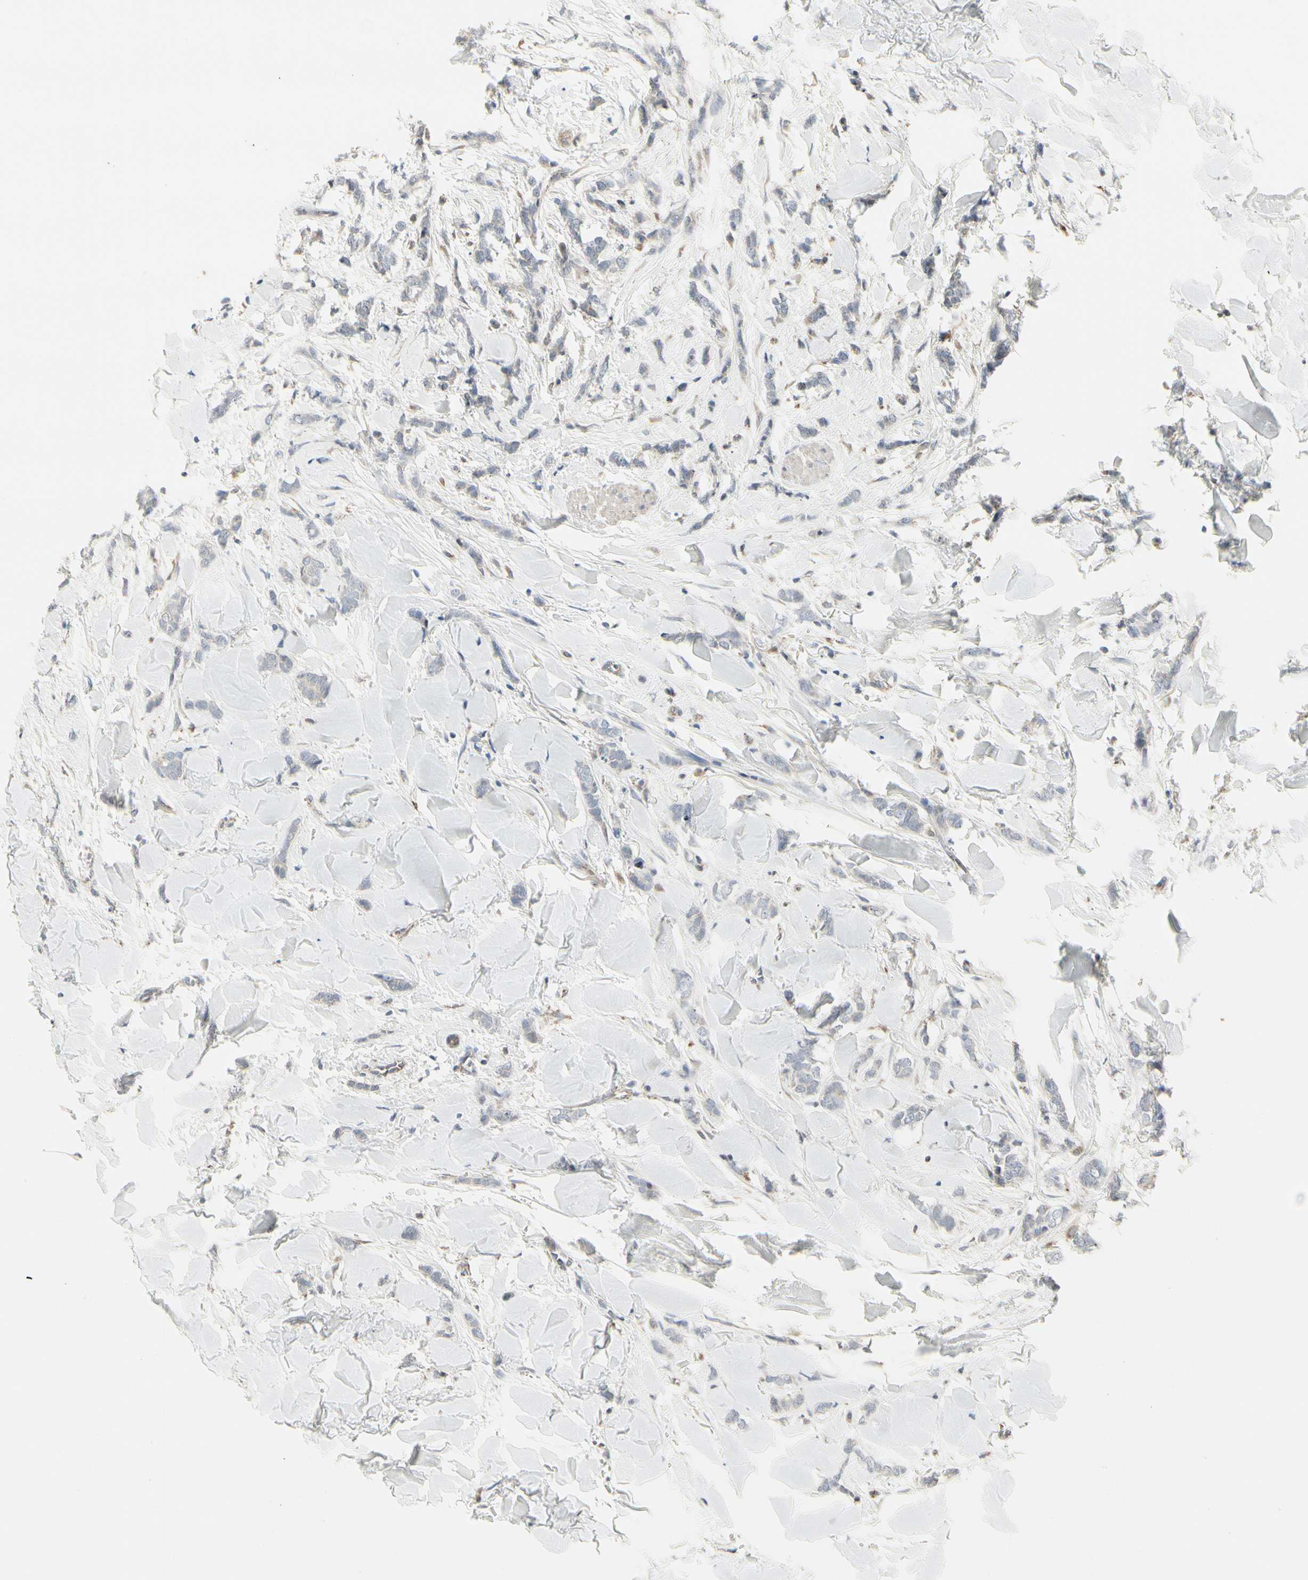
{"staining": {"intensity": "negative", "quantity": "none", "location": "none"}, "tissue": "breast cancer", "cell_type": "Tumor cells", "image_type": "cancer", "snomed": [{"axis": "morphology", "description": "Lobular carcinoma"}, {"axis": "topography", "description": "Skin"}, {"axis": "topography", "description": "Breast"}], "caption": "IHC image of breast lobular carcinoma stained for a protein (brown), which displays no expression in tumor cells. (DAB immunohistochemistry (IHC) visualized using brightfield microscopy, high magnification).", "gene": "GRN", "patient": {"sex": "female", "age": 46}}